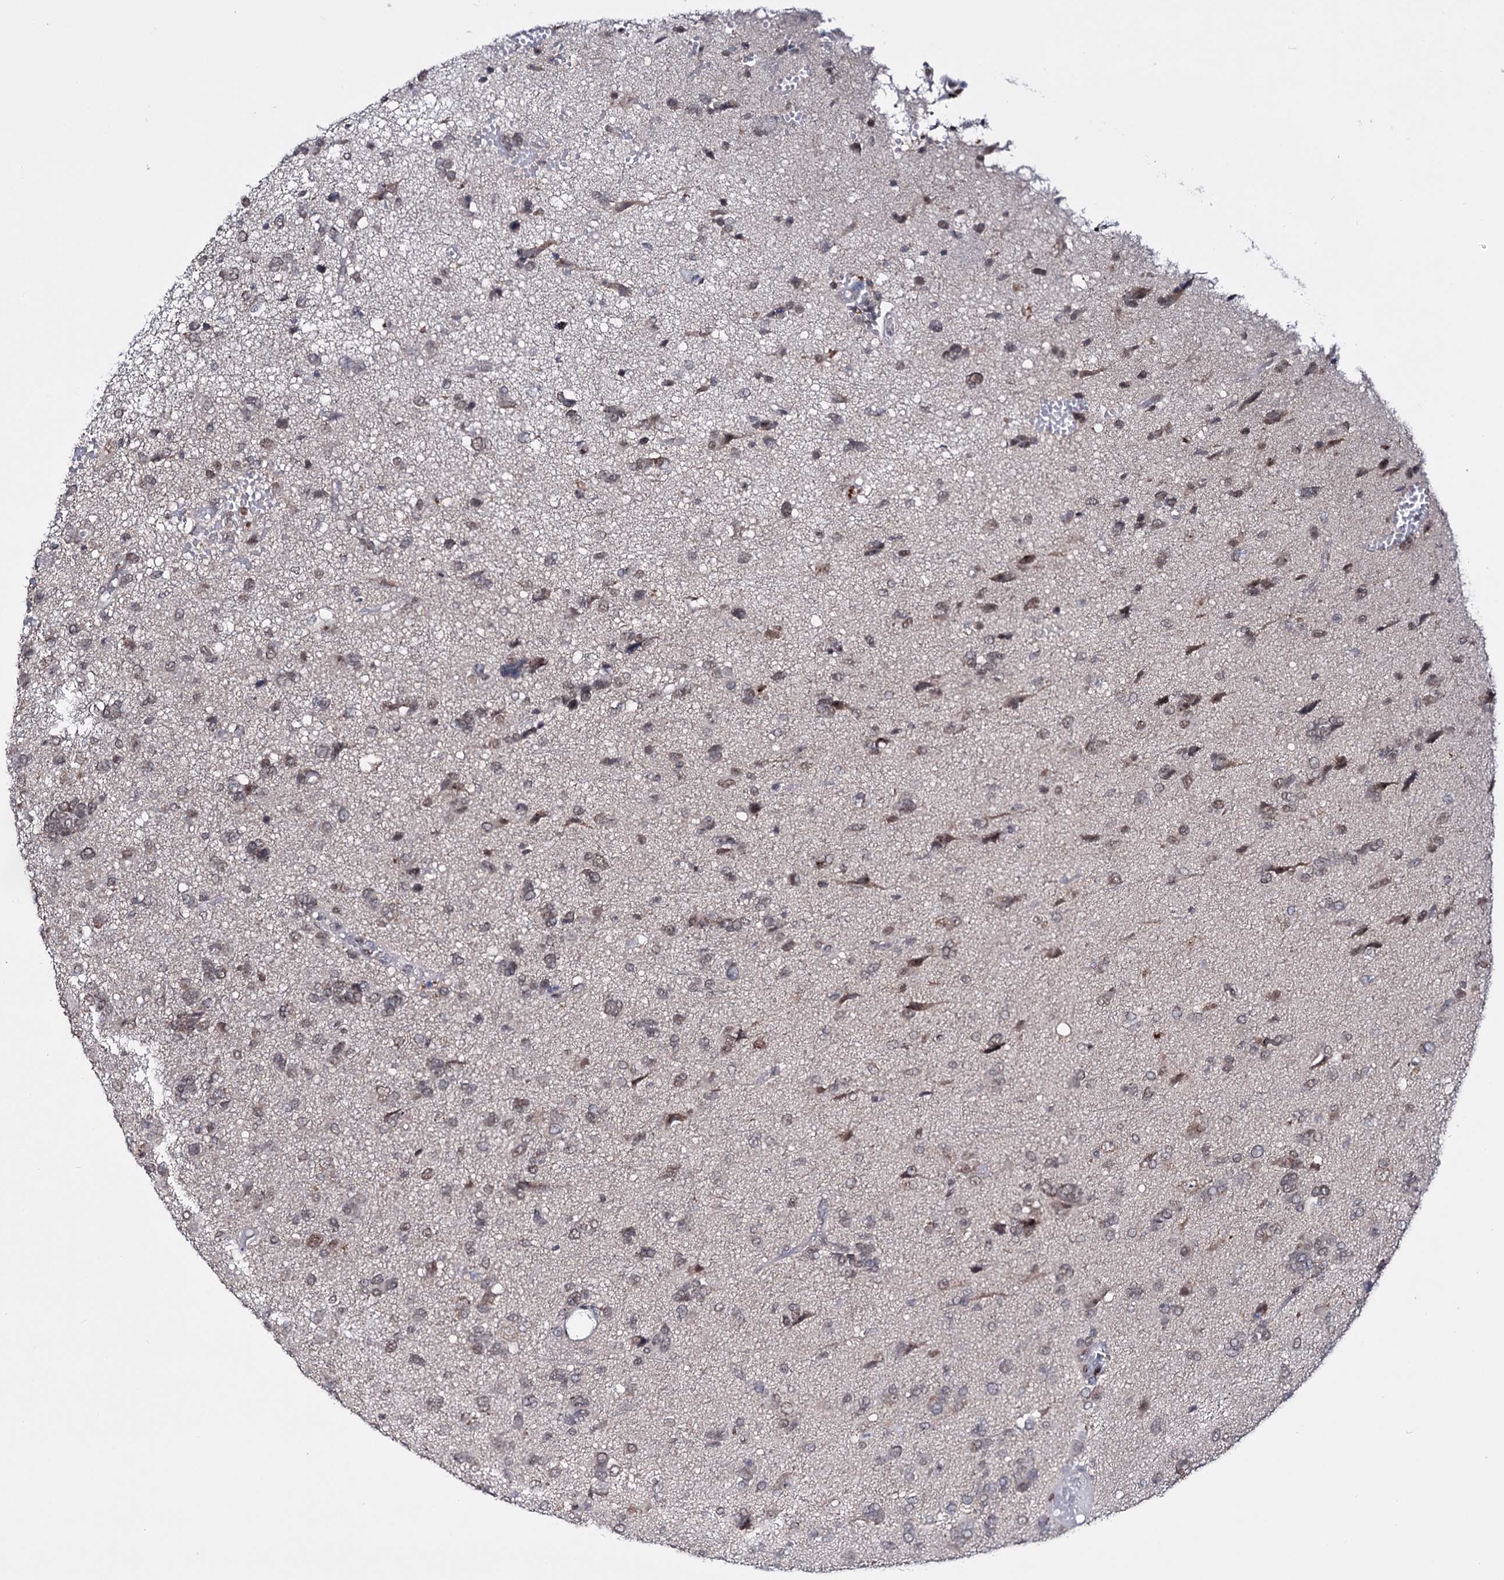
{"staining": {"intensity": "weak", "quantity": ">75%", "location": "nuclear"}, "tissue": "glioma", "cell_type": "Tumor cells", "image_type": "cancer", "snomed": [{"axis": "morphology", "description": "Glioma, malignant, High grade"}, {"axis": "topography", "description": "Brain"}], "caption": "The micrograph demonstrates a brown stain indicating the presence of a protein in the nuclear of tumor cells in malignant glioma (high-grade).", "gene": "SMCHD1", "patient": {"sex": "female", "age": 59}}